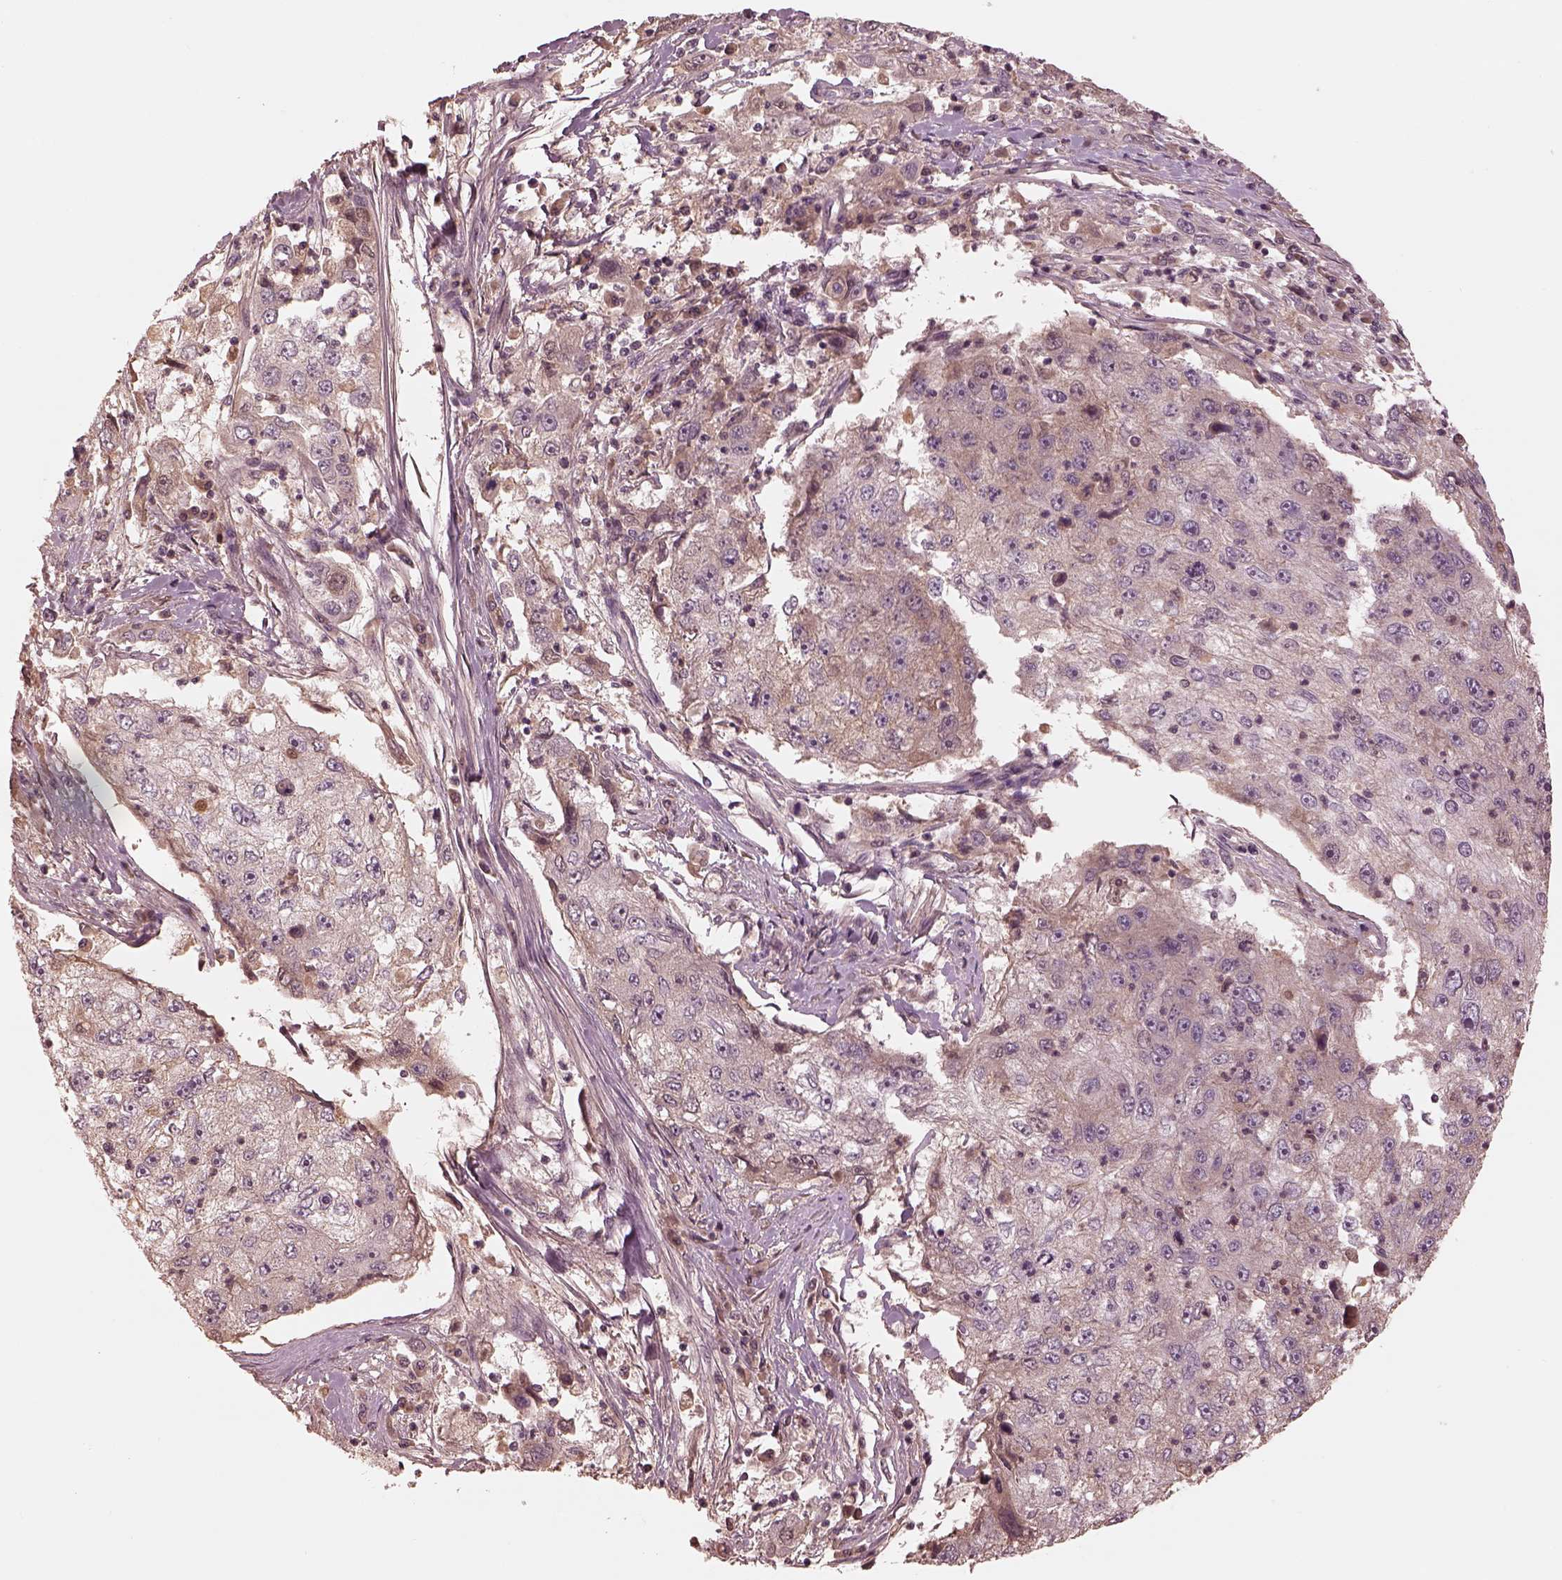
{"staining": {"intensity": "negative", "quantity": "none", "location": "none"}, "tissue": "cervical cancer", "cell_type": "Tumor cells", "image_type": "cancer", "snomed": [{"axis": "morphology", "description": "Squamous cell carcinoma, NOS"}, {"axis": "topography", "description": "Cervix"}], "caption": "This is an immunohistochemistry micrograph of human cervical squamous cell carcinoma. There is no staining in tumor cells.", "gene": "TF", "patient": {"sex": "female", "age": 36}}